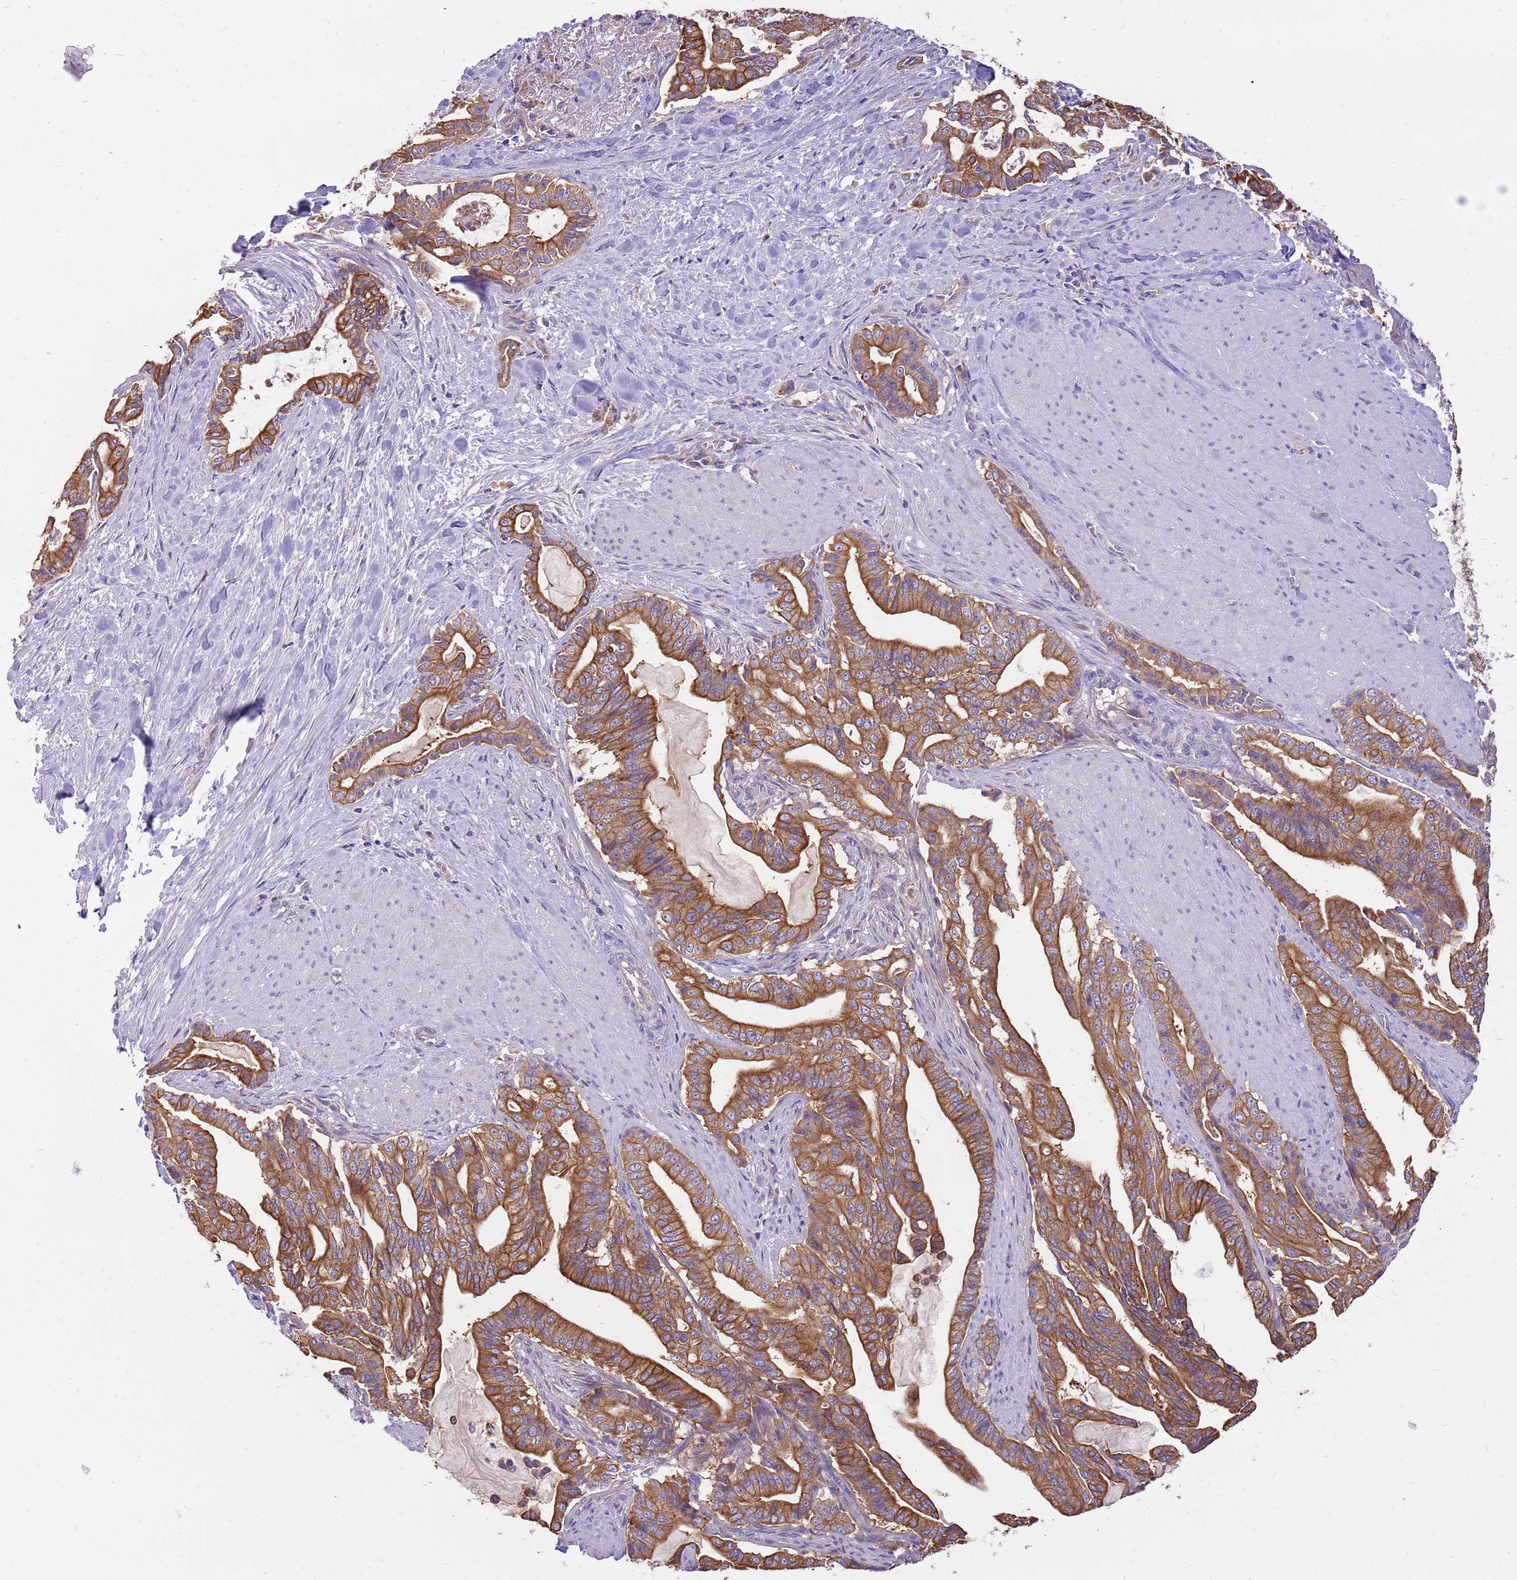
{"staining": {"intensity": "strong", "quantity": ">75%", "location": "cytoplasmic/membranous"}, "tissue": "pancreatic cancer", "cell_type": "Tumor cells", "image_type": "cancer", "snomed": [{"axis": "morphology", "description": "Adenocarcinoma, NOS"}, {"axis": "topography", "description": "Pancreas"}], "caption": "Pancreatic adenocarcinoma stained with DAB immunohistochemistry displays high levels of strong cytoplasmic/membranous expression in about >75% of tumor cells.", "gene": "WASHC4", "patient": {"sex": "male", "age": 63}}